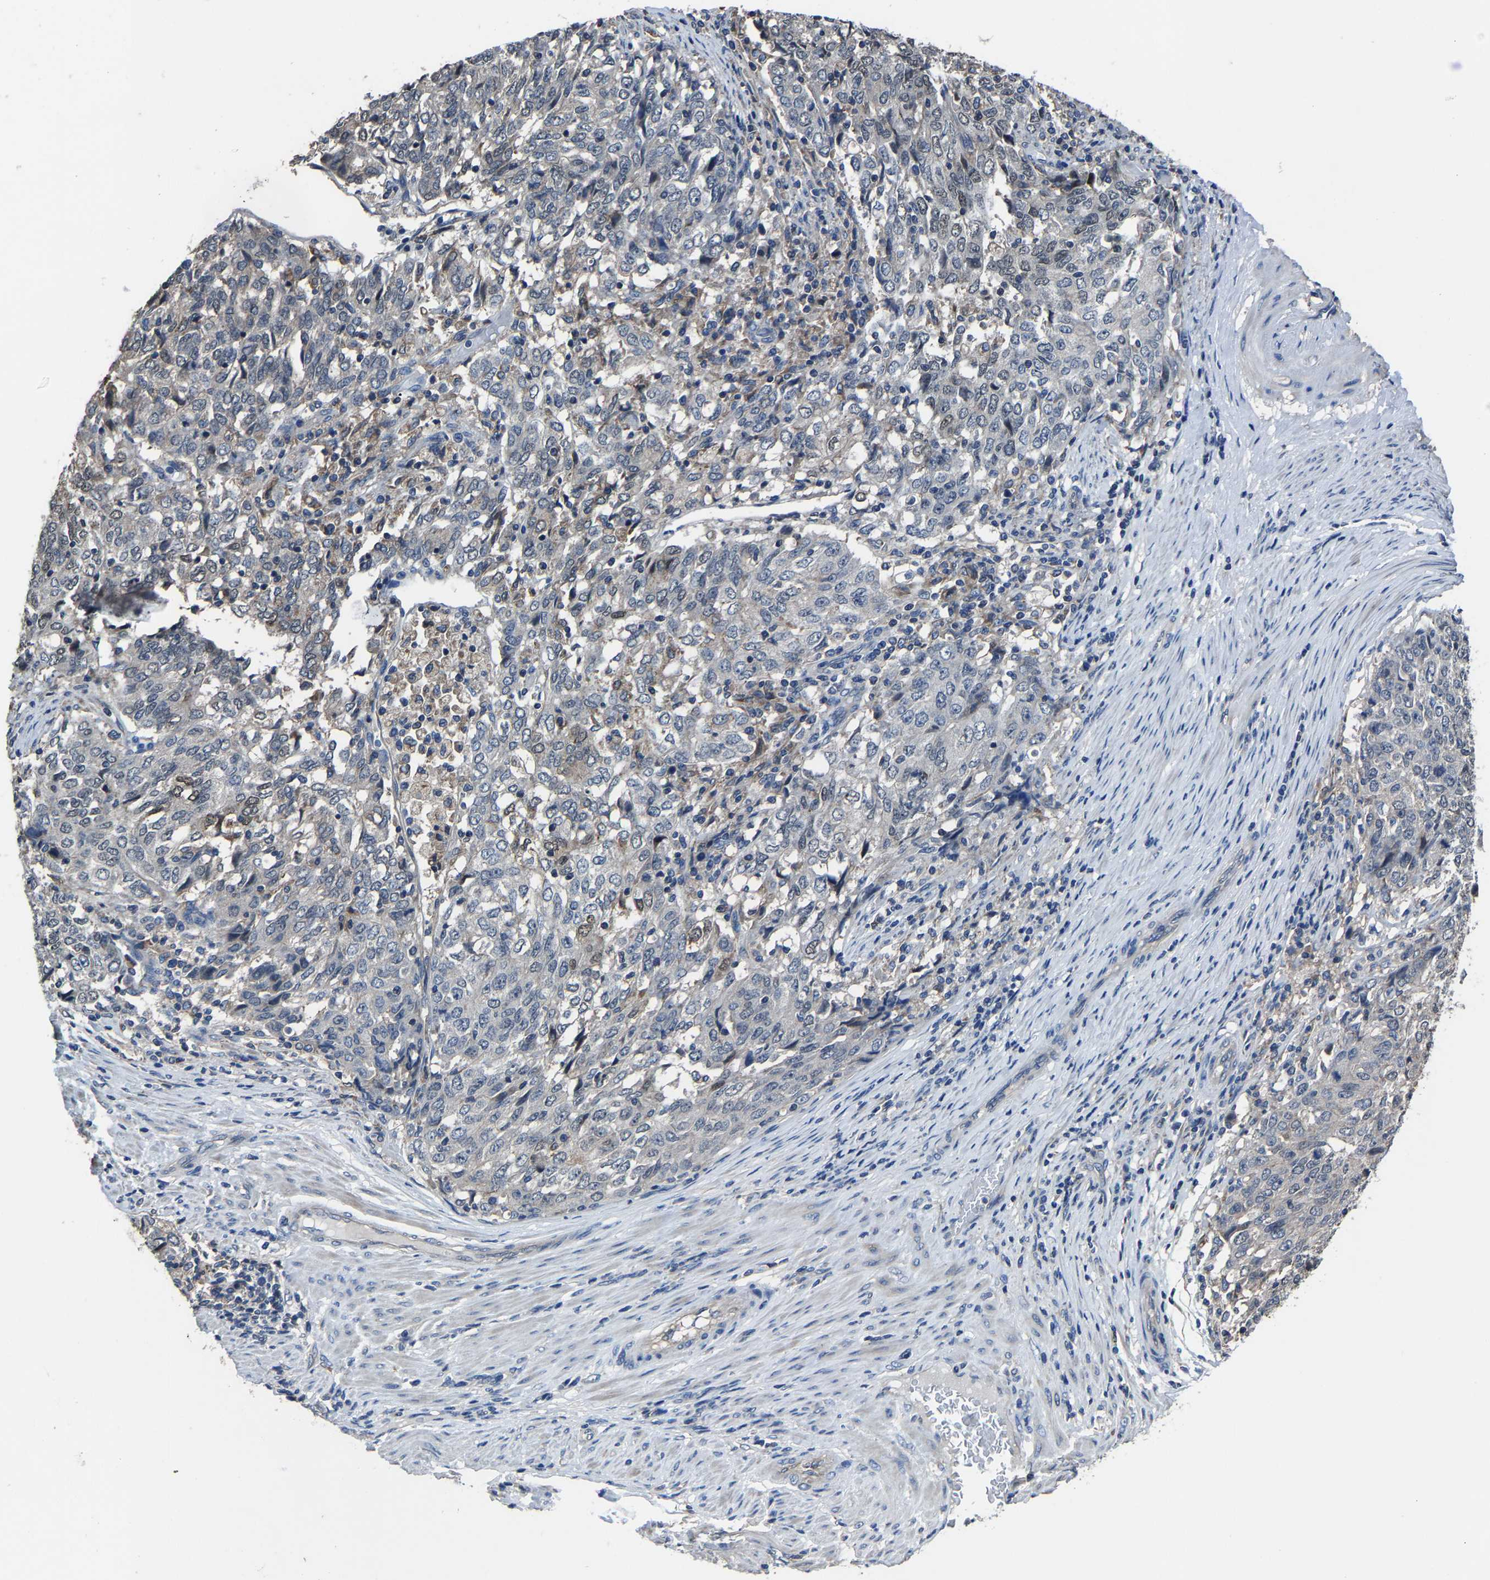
{"staining": {"intensity": "weak", "quantity": "<25%", "location": "nuclear"}, "tissue": "endometrial cancer", "cell_type": "Tumor cells", "image_type": "cancer", "snomed": [{"axis": "morphology", "description": "Adenocarcinoma, NOS"}, {"axis": "topography", "description": "Endometrium"}], "caption": "Immunohistochemical staining of human endometrial adenocarcinoma reveals no significant expression in tumor cells.", "gene": "STRBP", "patient": {"sex": "female", "age": 80}}